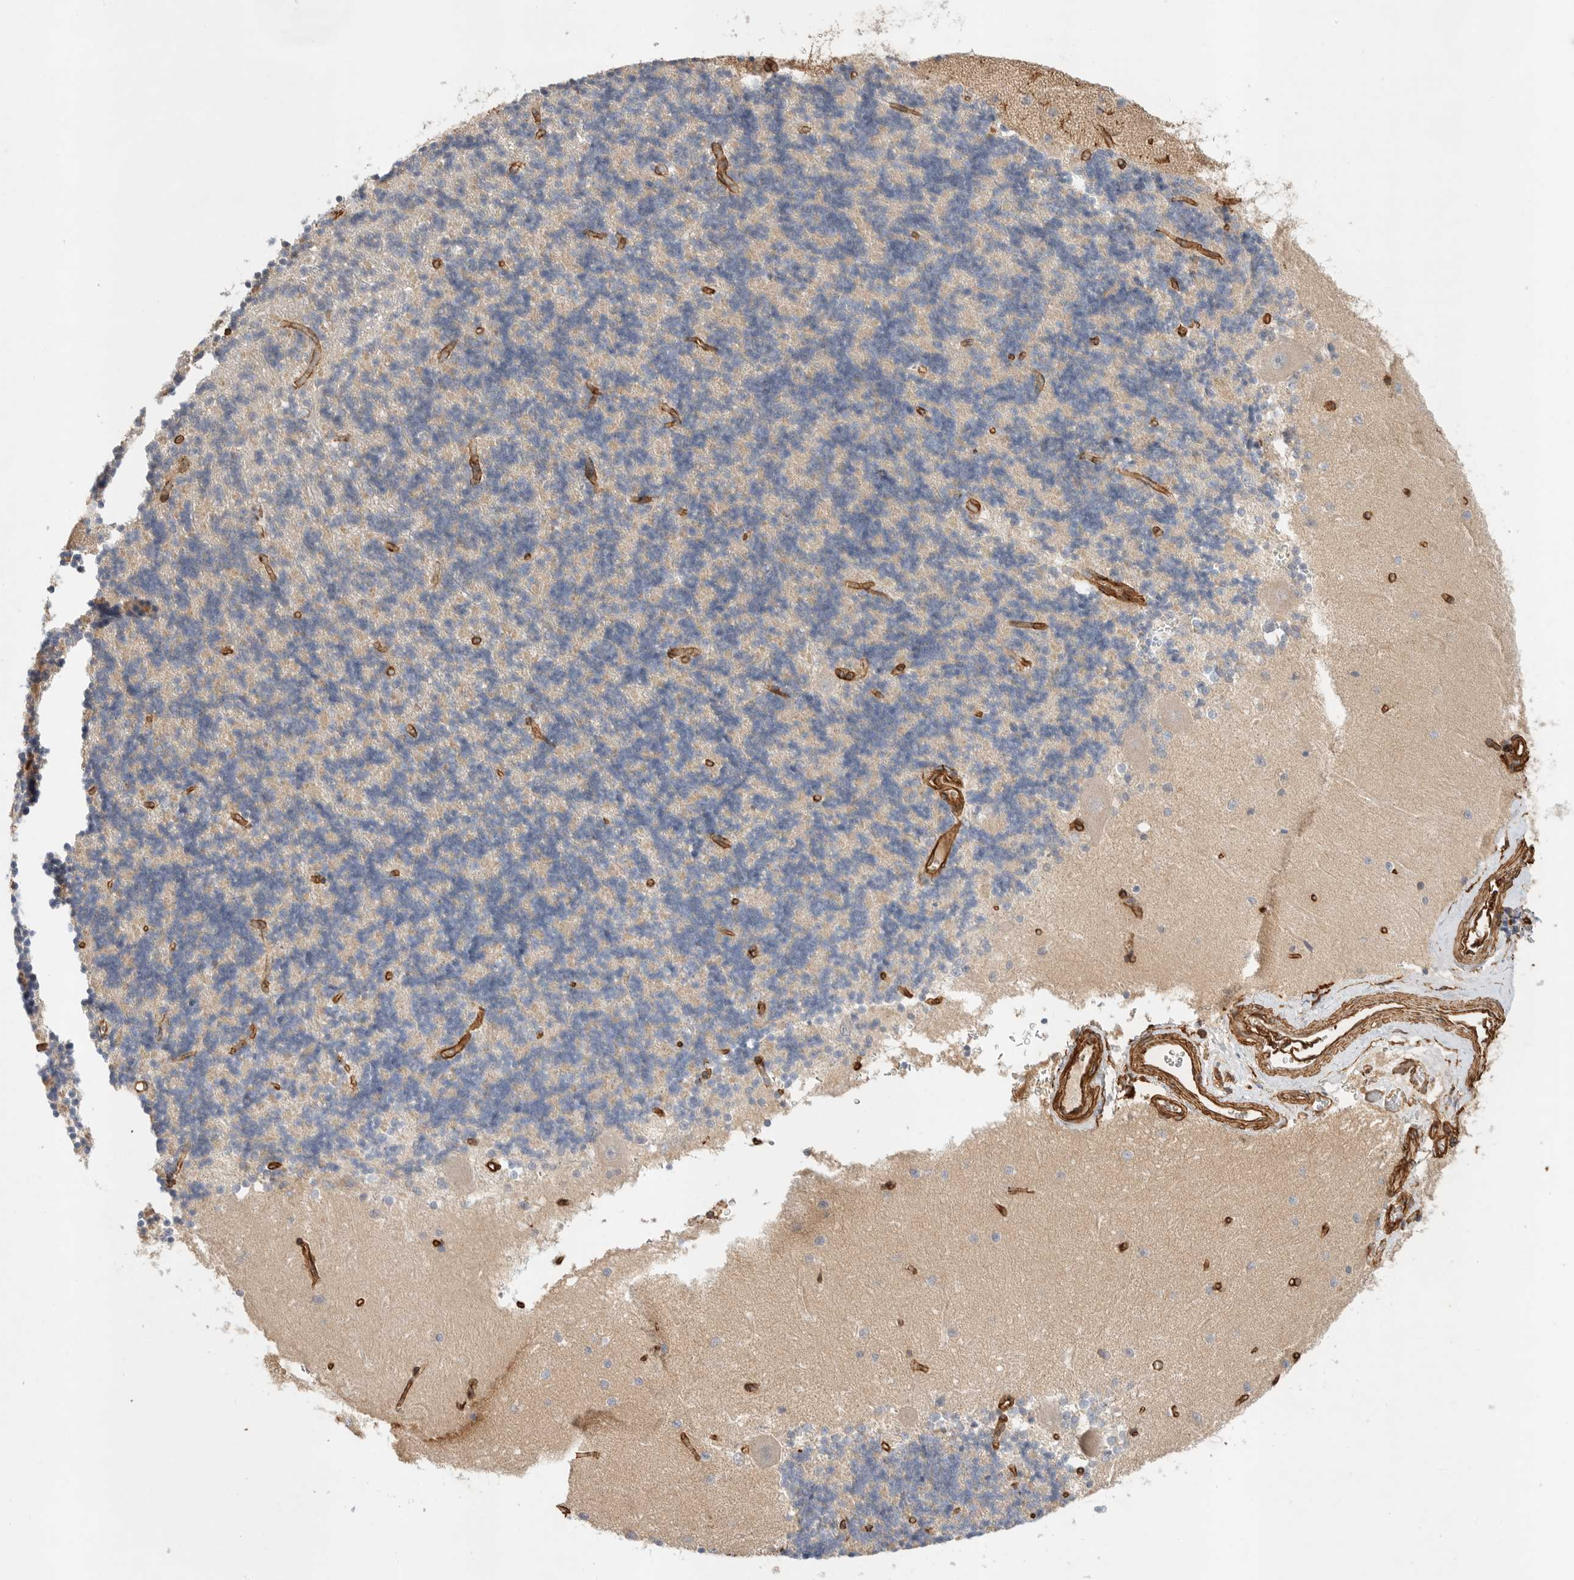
{"staining": {"intensity": "negative", "quantity": "none", "location": "none"}, "tissue": "cerebellum", "cell_type": "Cells in granular layer", "image_type": "normal", "snomed": [{"axis": "morphology", "description": "Normal tissue, NOS"}, {"axis": "topography", "description": "Cerebellum"}], "caption": "This is a histopathology image of immunohistochemistry (IHC) staining of benign cerebellum, which shows no expression in cells in granular layer.", "gene": "JMJD4", "patient": {"sex": "male", "age": 37}}